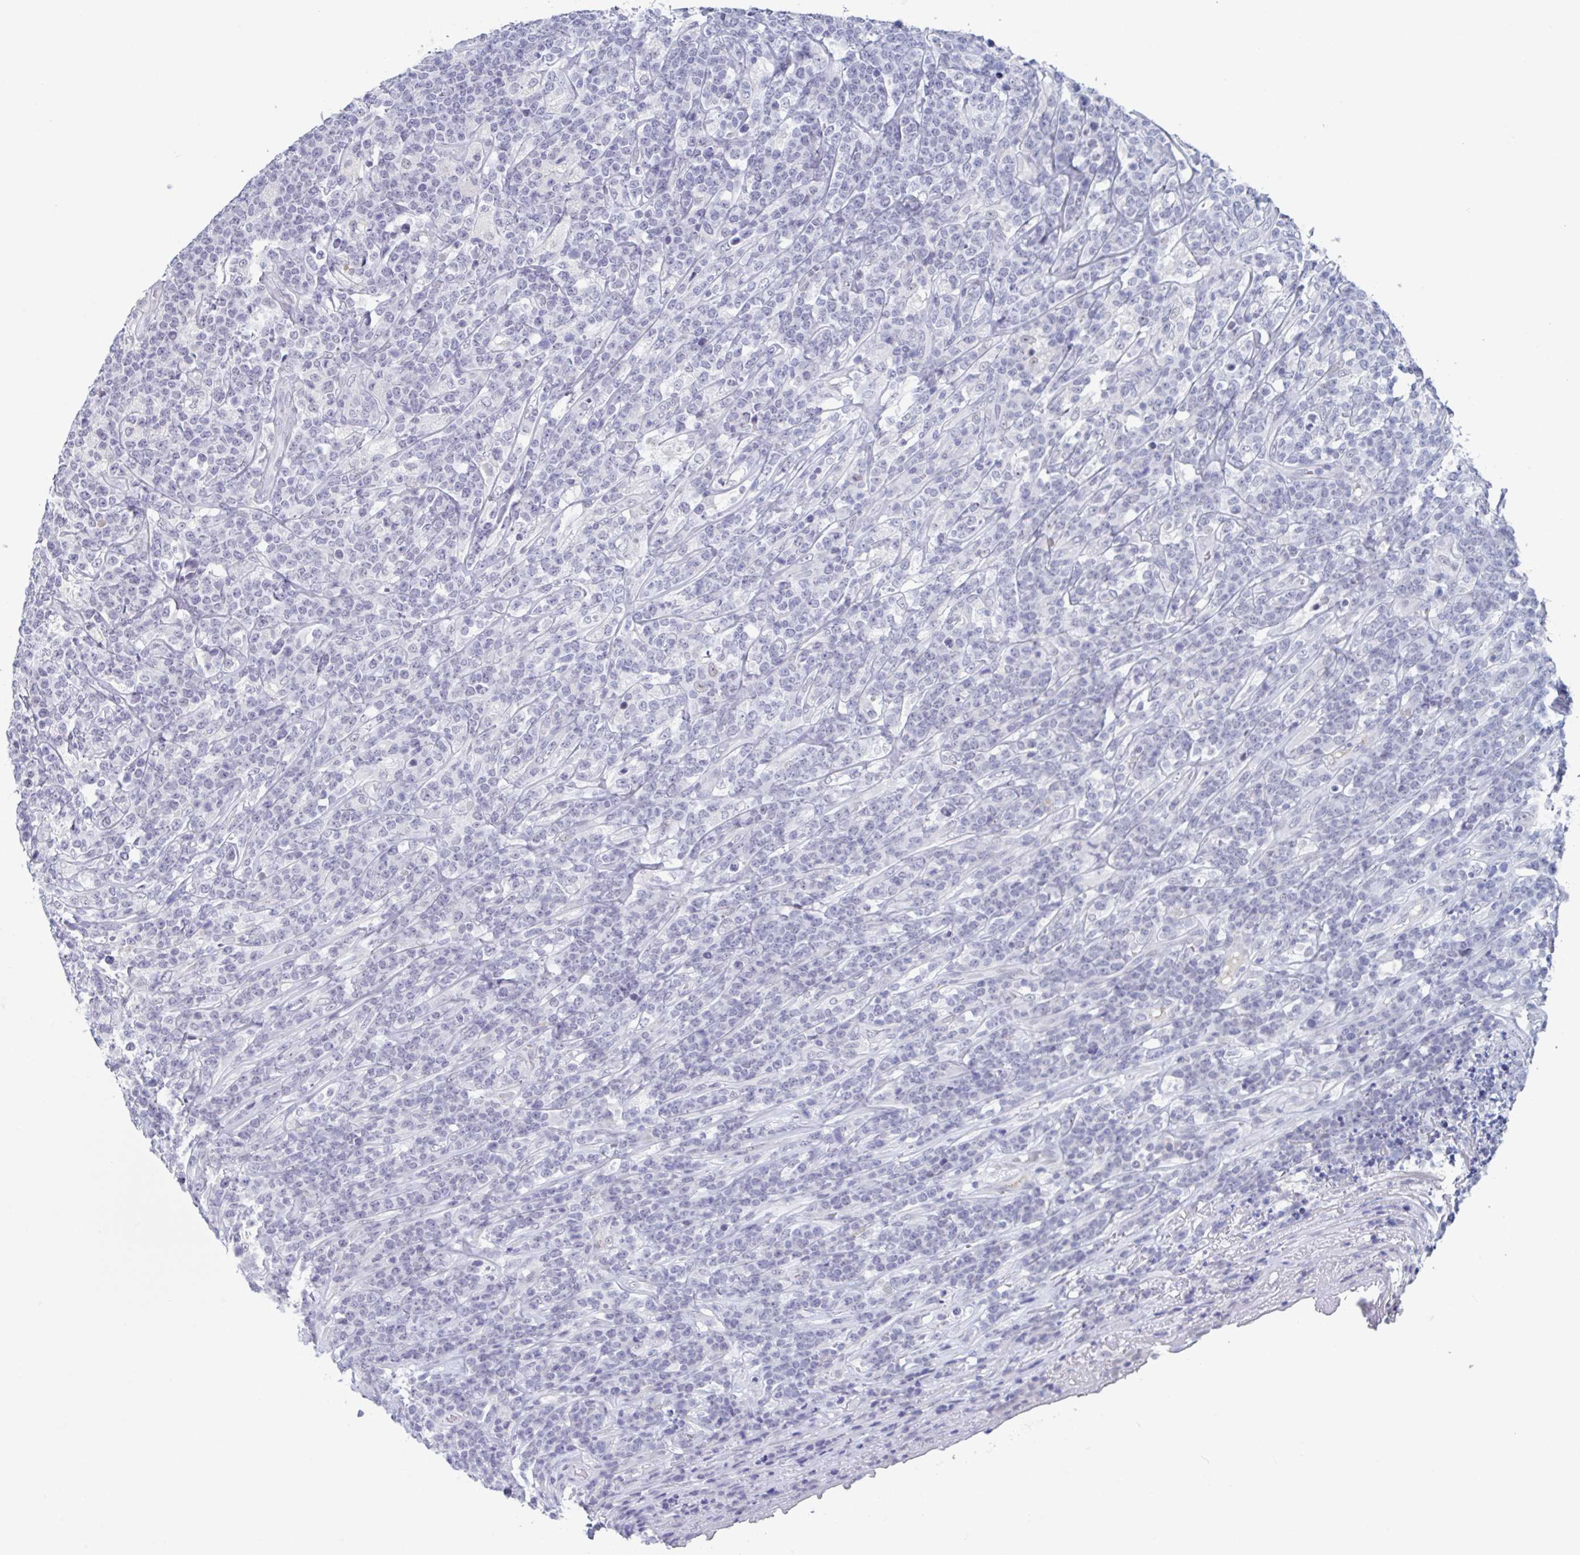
{"staining": {"intensity": "negative", "quantity": "none", "location": "none"}, "tissue": "lymphoma", "cell_type": "Tumor cells", "image_type": "cancer", "snomed": [{"axis": "morphology", "description": "Malignant lymphoma, non-Hodgkin's type, High grade"}, {"axis": "topography", "description": "Small intestine"}], "caption": "Immunohistochemistry (IHC) histopathology image of human lymphoma stained for a protein (brown), which reveals no positivity in tumor cells.", "gene": "KDM4D", "patient": {"sex": "male", "age": 8}}